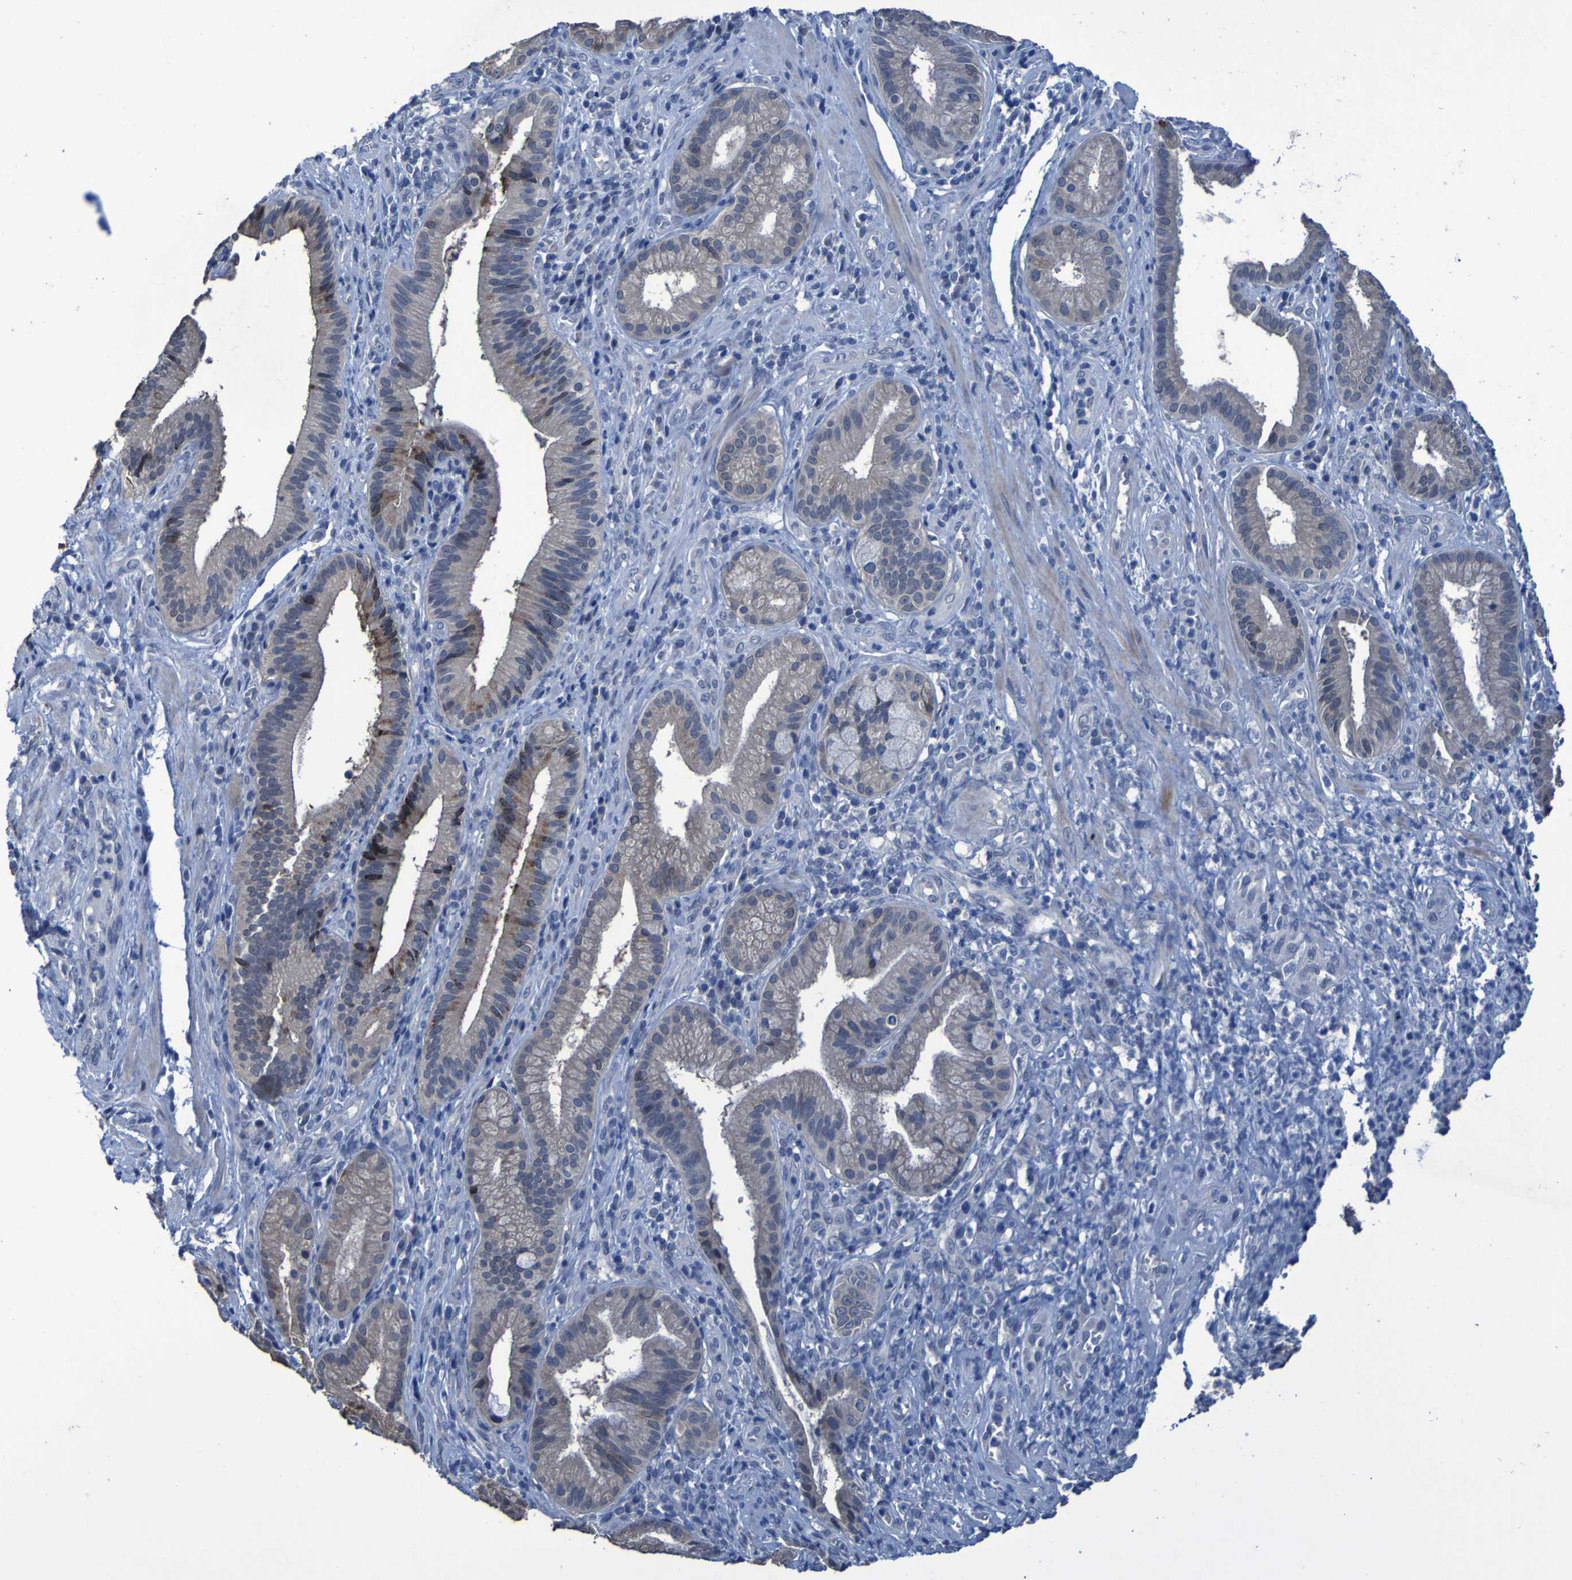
{"staining": {"intensity": "weak", "quantity": "<25%", "location": "cytoplasmic/membranous"}, "tissue": "pancreatic cancer", "cell_type": "Tumor cells", "image_type": "cancer", "snomed": [{"axis": "morphology", "description": "Adenocarcinoma, NOS"}, {"axis": "topography", "description": "Pancreas"}], "caption": "This is an immunohistochemistry (IHC) histopathology image of pancreatic cancer. There is no positivity in tumor cells.", "gene": "CLDN18", "patient": {"sex": "female", "age": 75}}